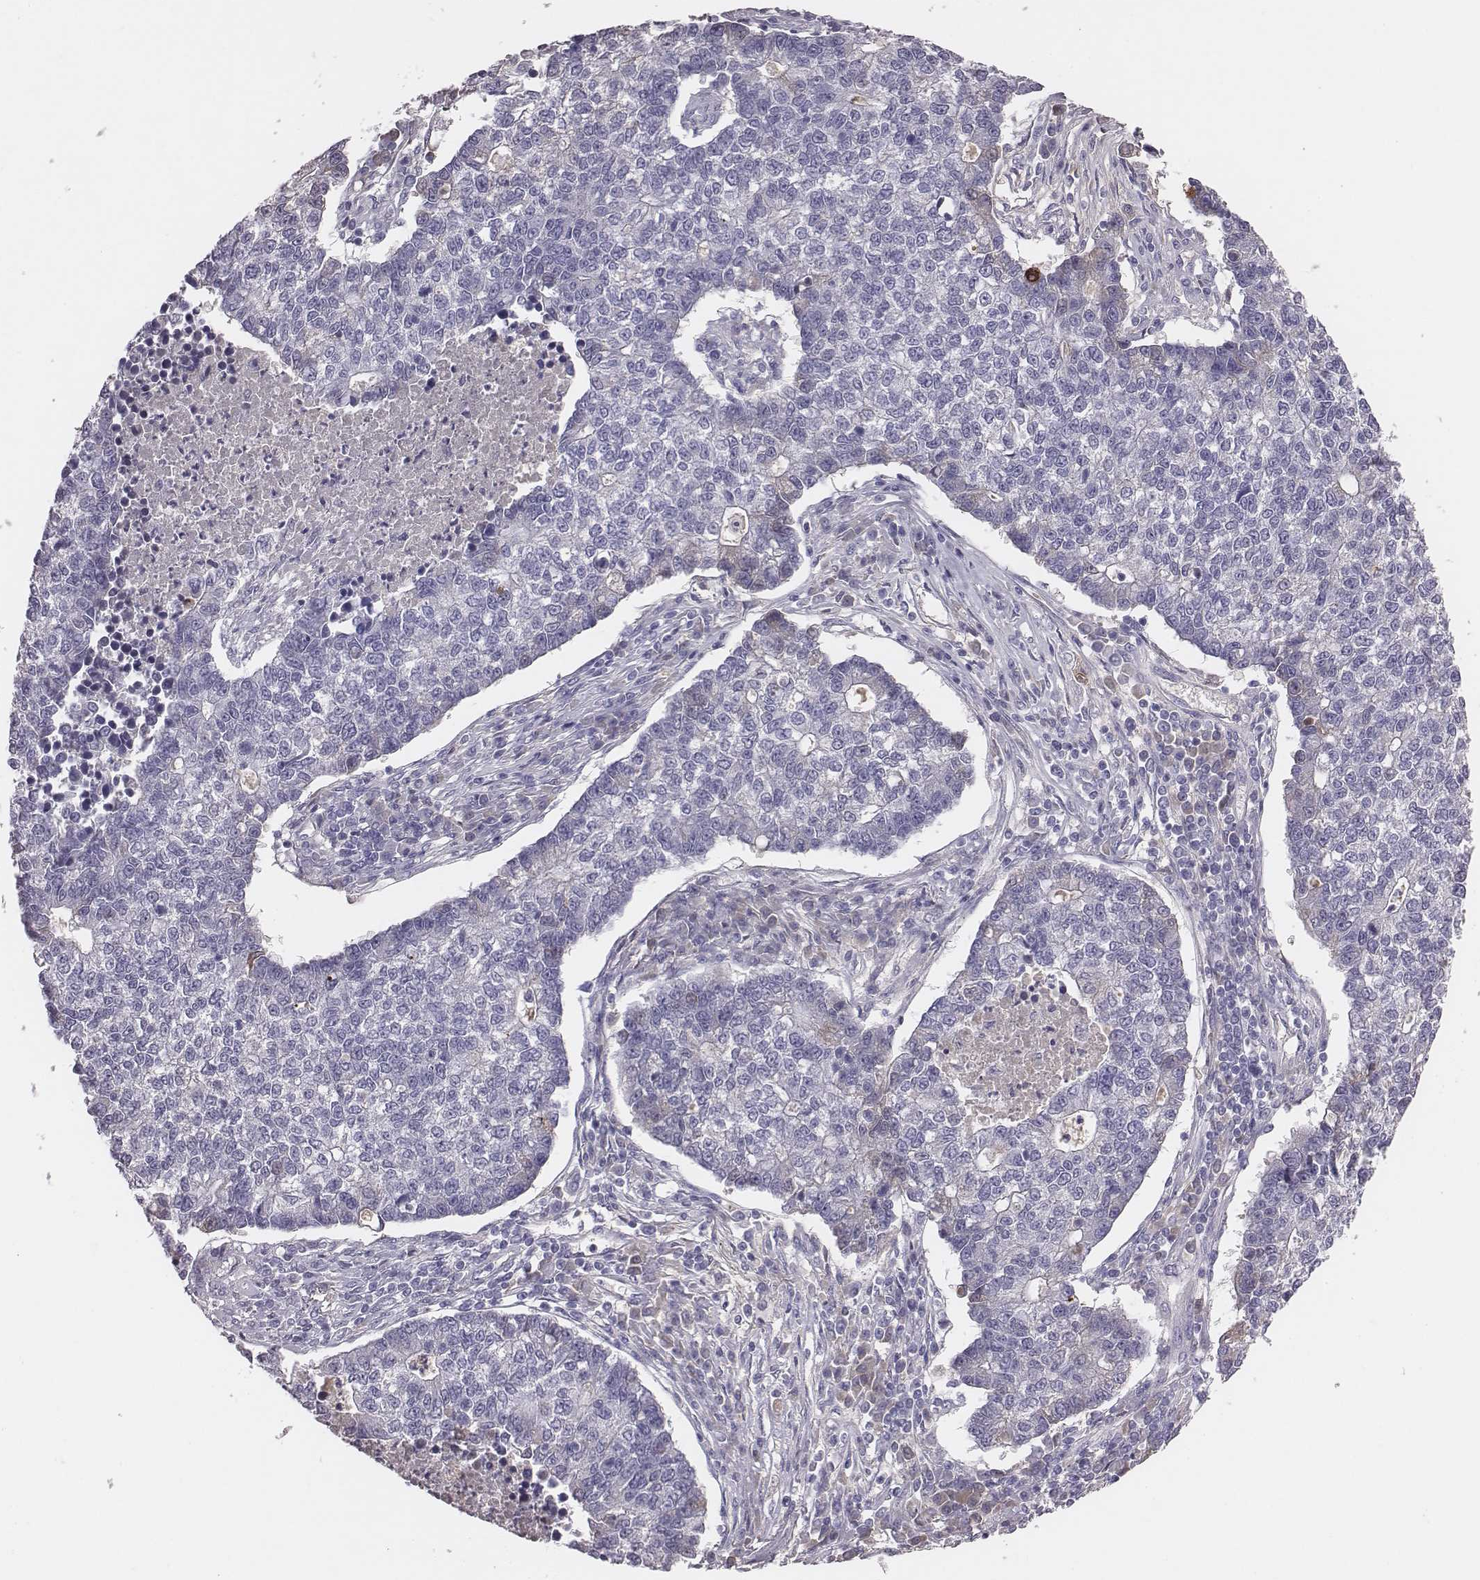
{"staining": {"intensity": "negative", "quantity": "none", "location": "none"}, "tissue": "lung cancer", "cell_type": "Tumor cells", "image_type": "cancer", "snomed": [{"axis": "morphology", "description": "Adenocarcinoma, NOS"}, {"axis": "topography", "description": "Lung"}], "caption": "This micrograph is of lung cancer stained with IHC to label a protein in brown with the nuclei are counter-stained blue. There is no expression in tumor cells. Nuclei are stained in blue.", "gene": "EN1", "patient": {"sex": "male", "age": 57}}